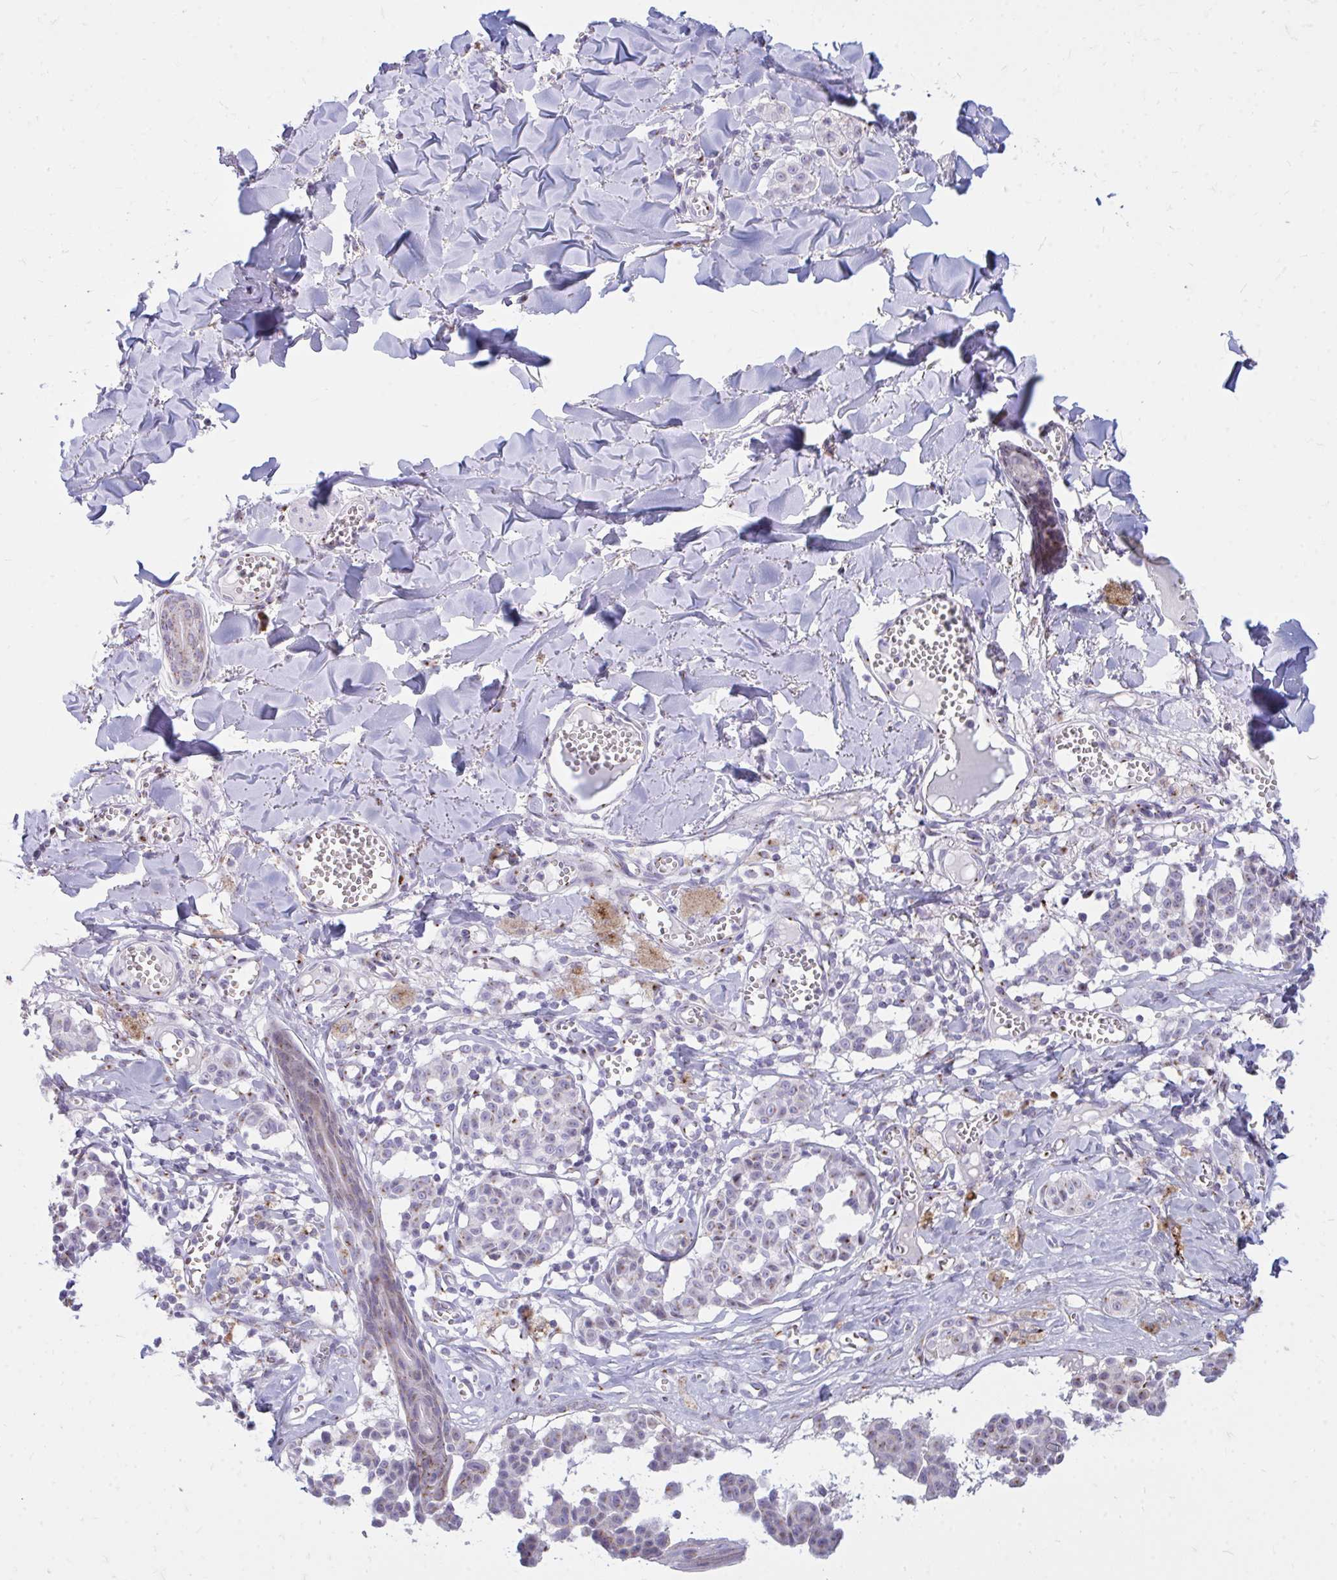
{"staining": {"intensity": "negative", "quantity": "none", "location": "none"}, "tissue": "melanoma", "cell_type": "Tumor cells", "image_type": "cancer", "snomed": [{"axis": "morphology", "description": "Malignant melanoma, NOS"}, {"axis": "topography", "description": "Skin"}], "caption": "IHC micrograph of neoplastic tissue: melanoma stained with DAB demonstrates no significant protein staining in tumor cells.", "gene": "RAB6B", "patient": {"sex": "female", "age": 43}}